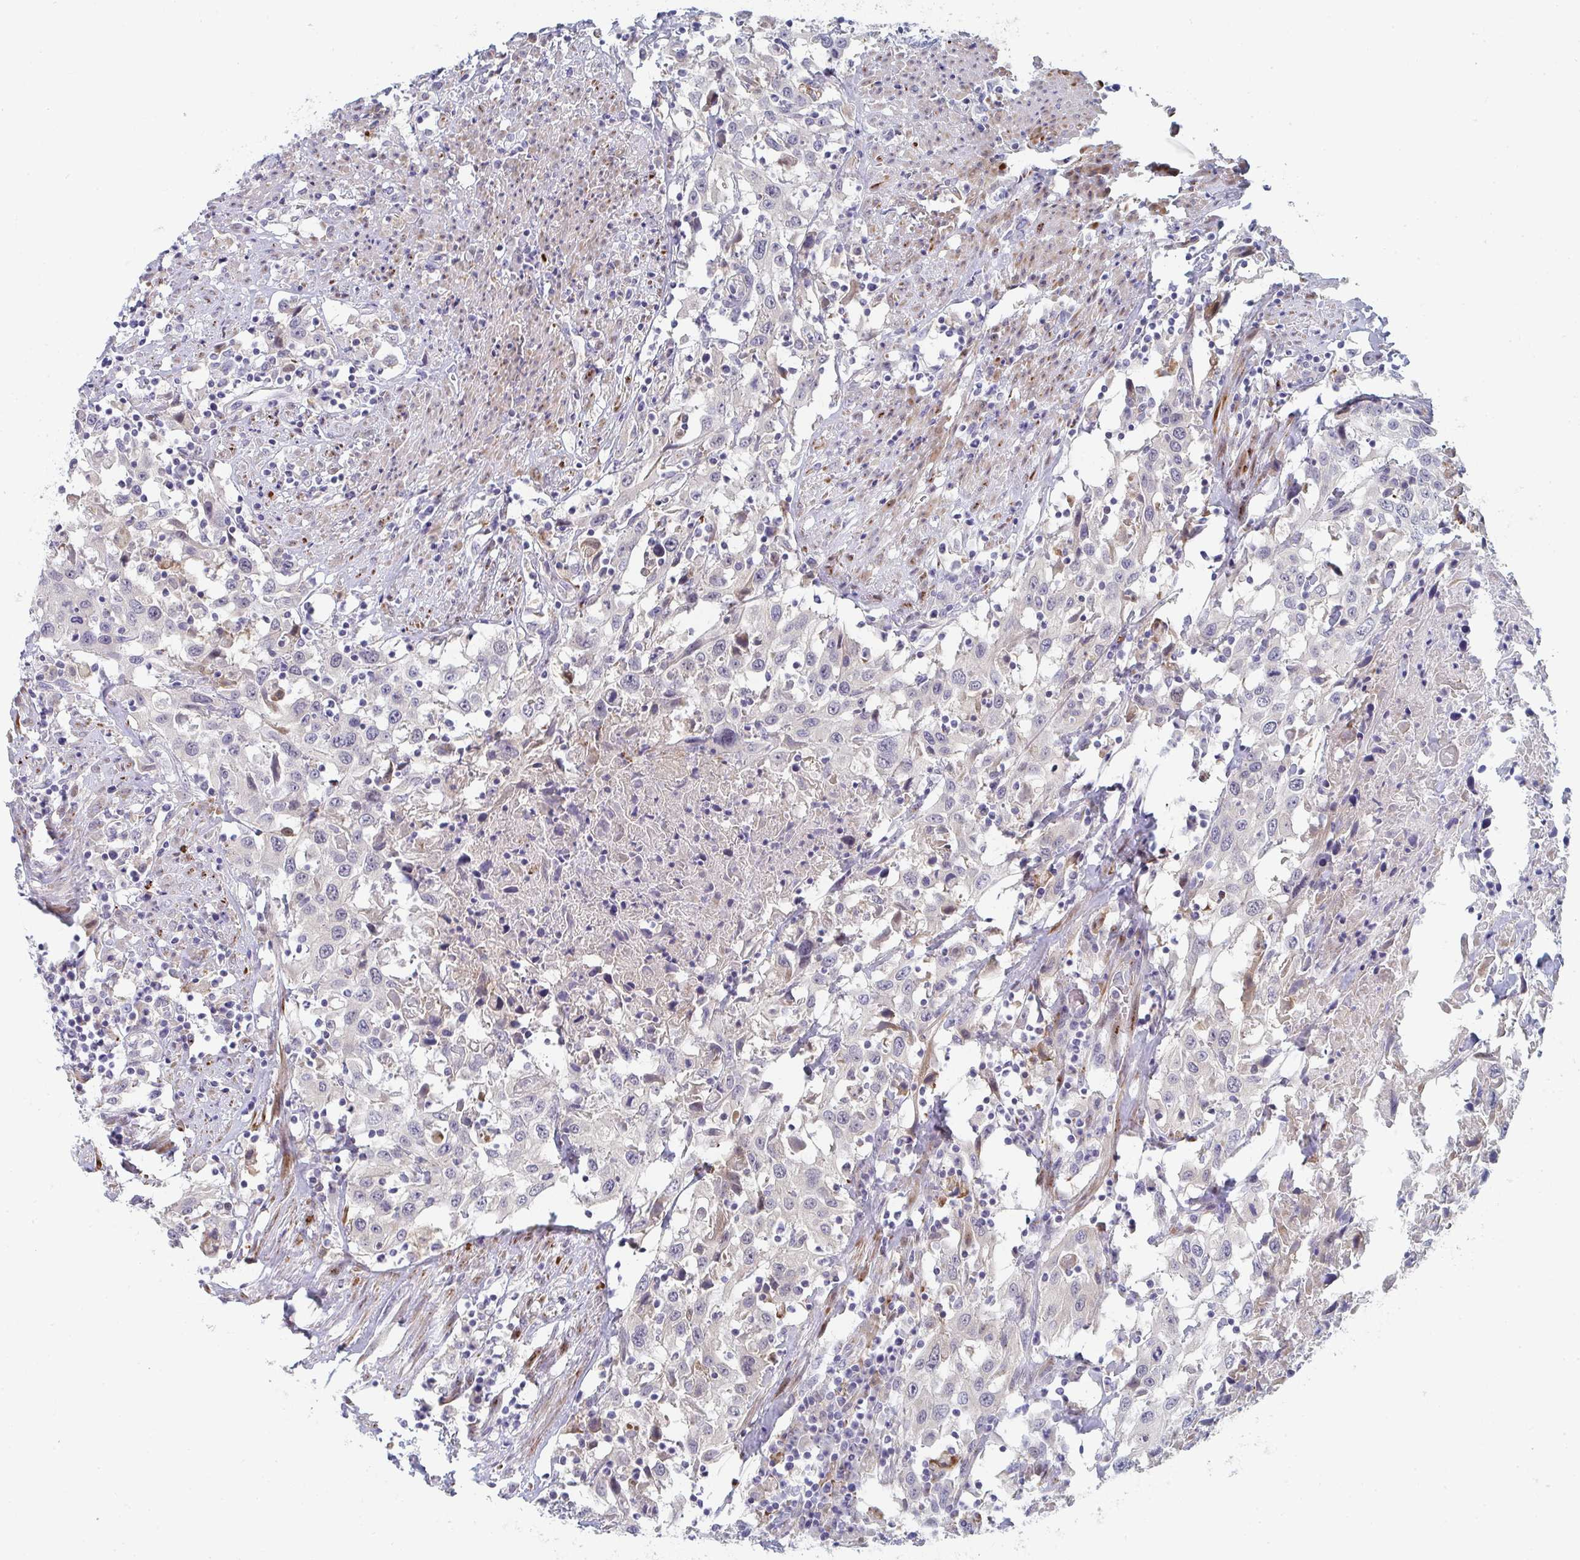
{"staining": {"intensity": "negative", "quantity": "none", "location": "none"}, "tissue": "urothelial cancer", "cell_type": "Tumor cells", "image_type": "cancer", "snomed": [{"axis": "morphology", "description": "Urothelial carcinoma, High grade"}, {"axis": "topography", "description": "Urinary bladder"}], "caption": "This is an immunohistochemistry (IHC) micrograph of human high-grade urothelial carcinoma. There is no positivity in tumor cells.", "gene": "PSMG1", "patient": {"sex": "male", "age": 61}}